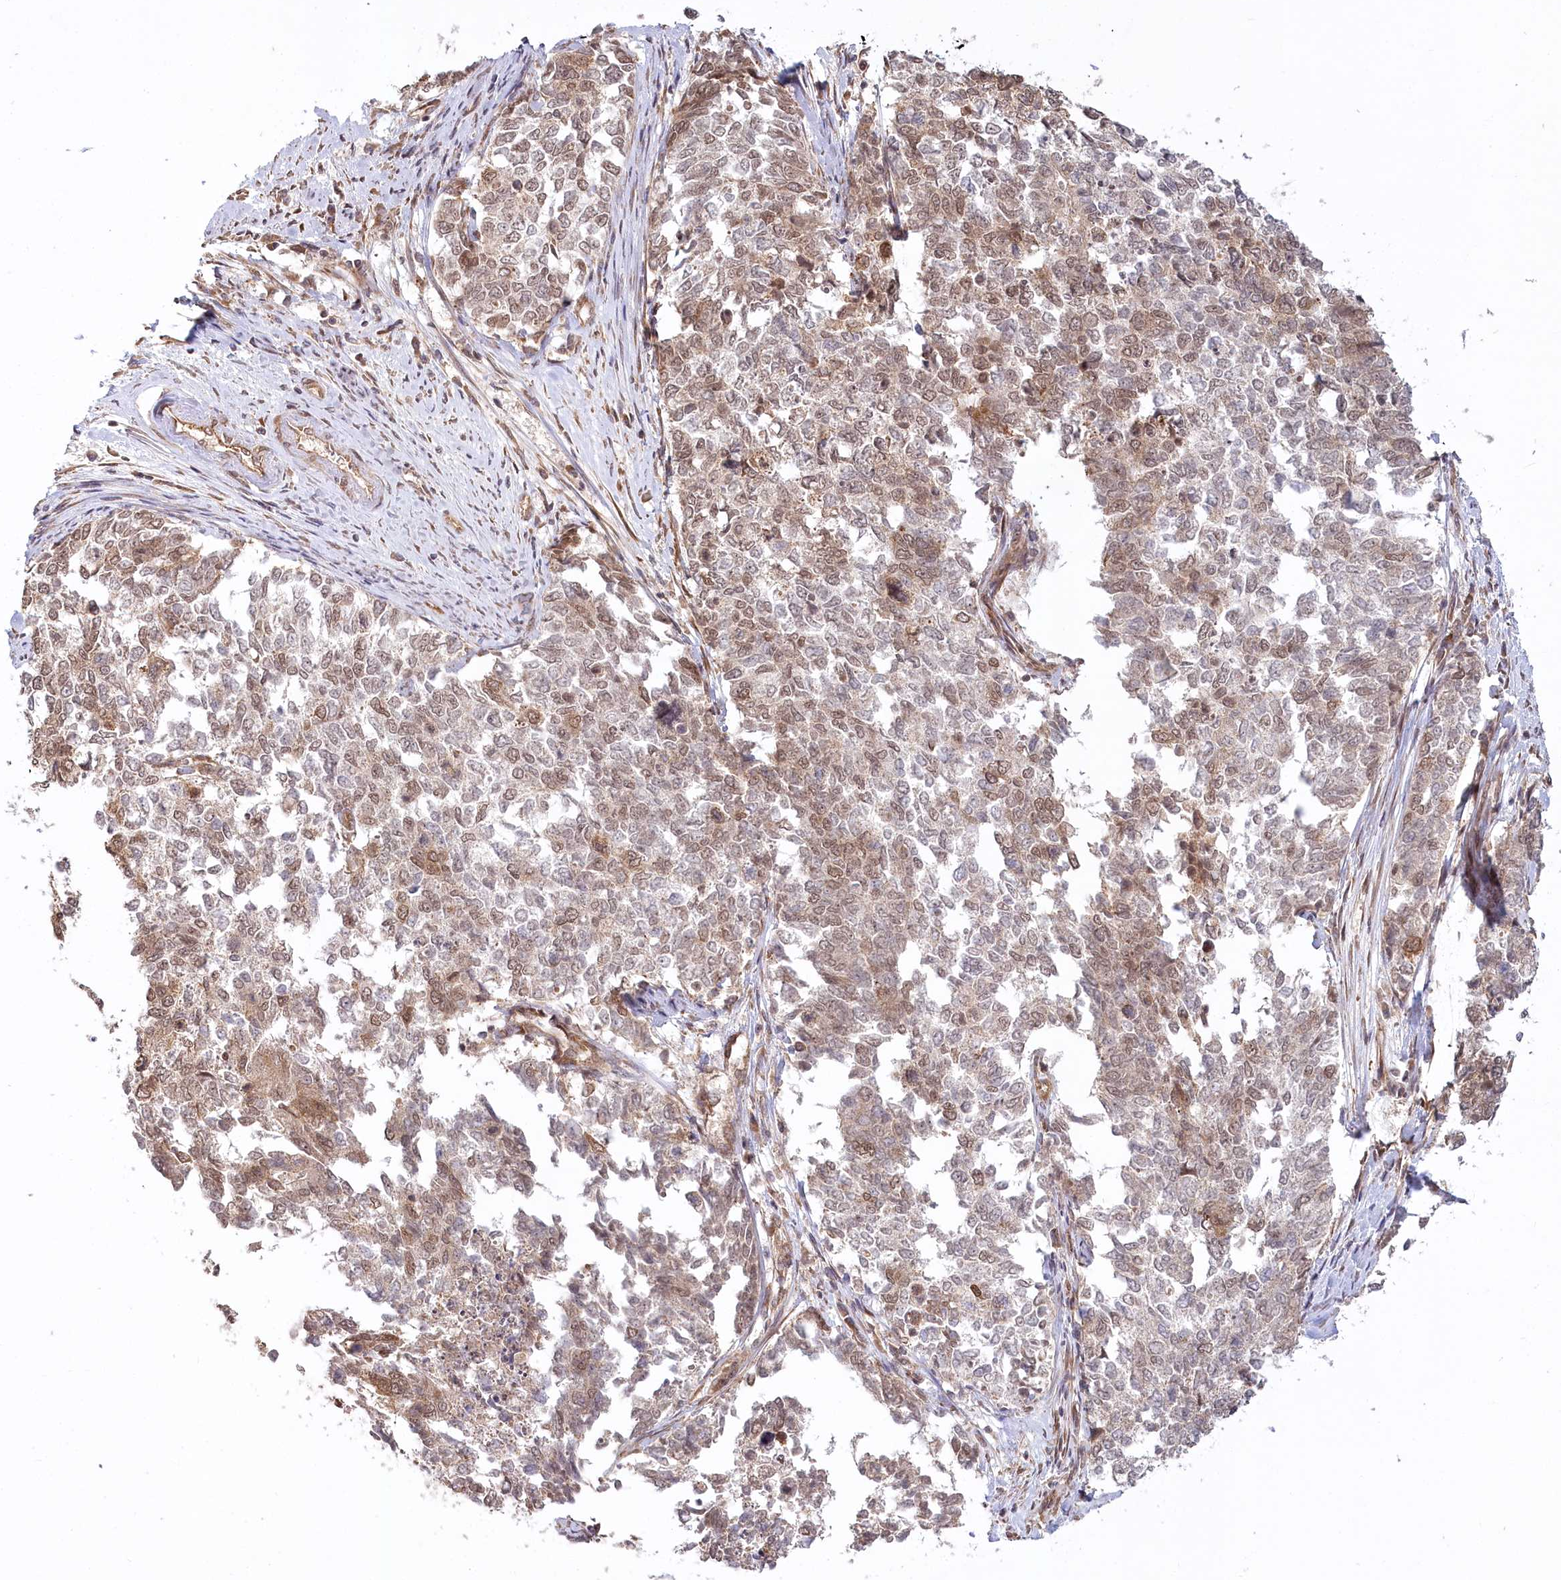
{"staining": {"intensity": "moderate", "quantity": ">75%", "location": "cytoplasmic/membranous,nuclear"}, "tissue": "cervical cancer", "cell_type": "Tumor cells", "image_type": "cancer", "snomed": [{"axis": "morphology", "description": "Squamous cell carcinoma, NOS"}, {"axis": "topography", "description": "Cervix"}], "caption": "Moderate cytoplasmic/membranous and nuclear expression for a protein is present in approximately >75% of tumor cells of cervical squamous cell carcinoma using IHC.", "gene": "CEP70", "patient": {"sex": "female", "age": 63}}